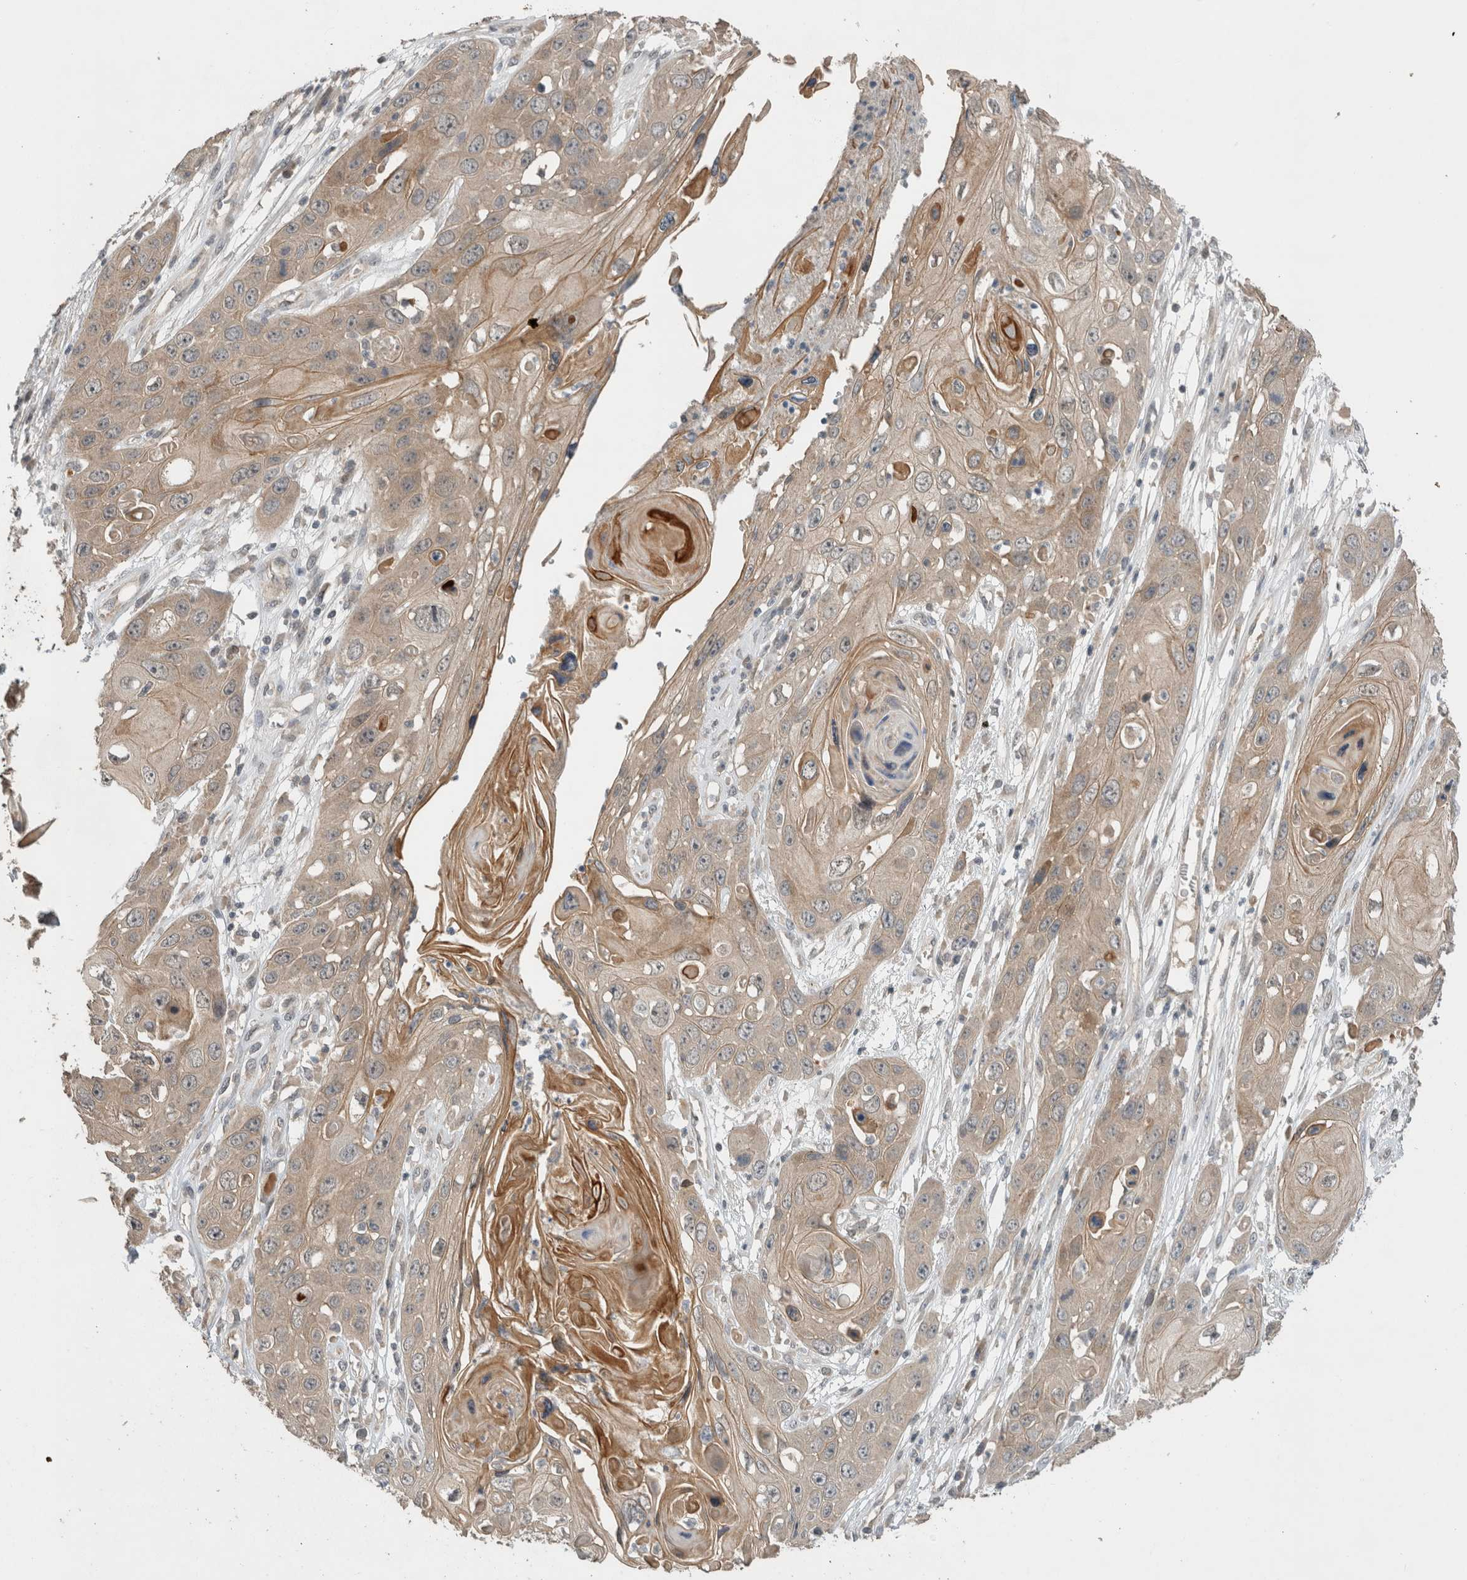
{"staining": {"intensity": "weak", "quantity": ">75%", "location": "cytoplasmic/membranous"}, "tissue": "skin cancer", "cell_type": "Tumor cells", "image_type": "cancer", "snomed": [{"axis": "morphology", "description": "Squamous cell carcinoma, NOS"}, {"axis": "topography", "description": "Skin"}], "caption": "Skin cancer stained with a brown dye demonstrates weak cytoplasmic/membranous positive expression in approximately >75% of tumor cells.", "gene": "ERCC6L2", "patient": {"sex": "male", "age": 55}}